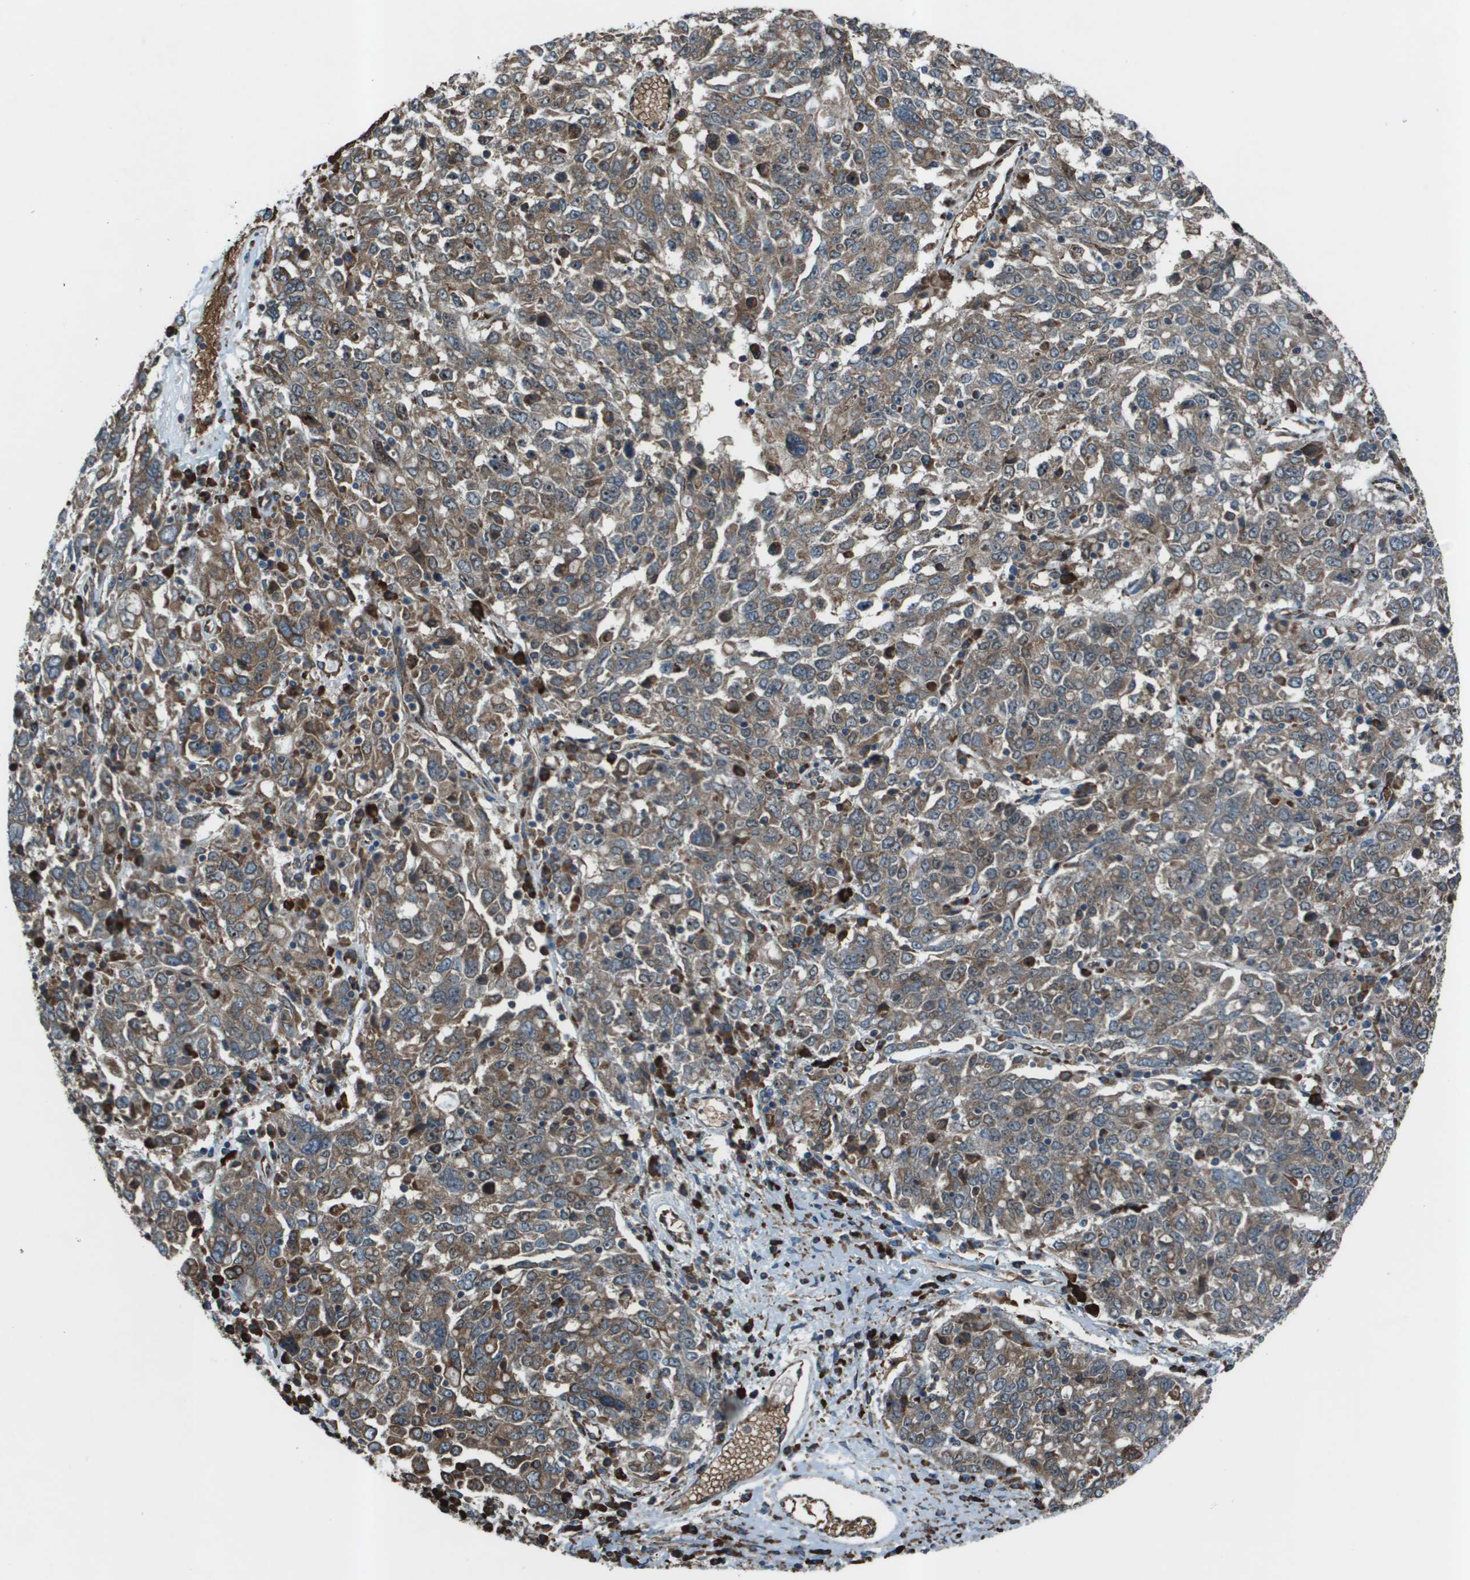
{"staining": {"intensity": "moderate", "quantity": "25%-75%", "location": "cytoplasmic/membranous"}, "tissue": "ovarian cancer", "cell_type": "Tumor cells", "image_type": "cancer", "snomed": [{"axis": "morphology", "description": "Carcinoma, endometroid"}, {"axis": "topography", "description": "Ovary"}], "caption": "This image displays immunohistochemistry staining of human endometroid carcinoma (ovarian), with medium moderate cytoplasmic/membranous expression in about 25%-75% of tumor cells.", "gene": "UTS2", "patient": {"sex": "female", "age": 62}}